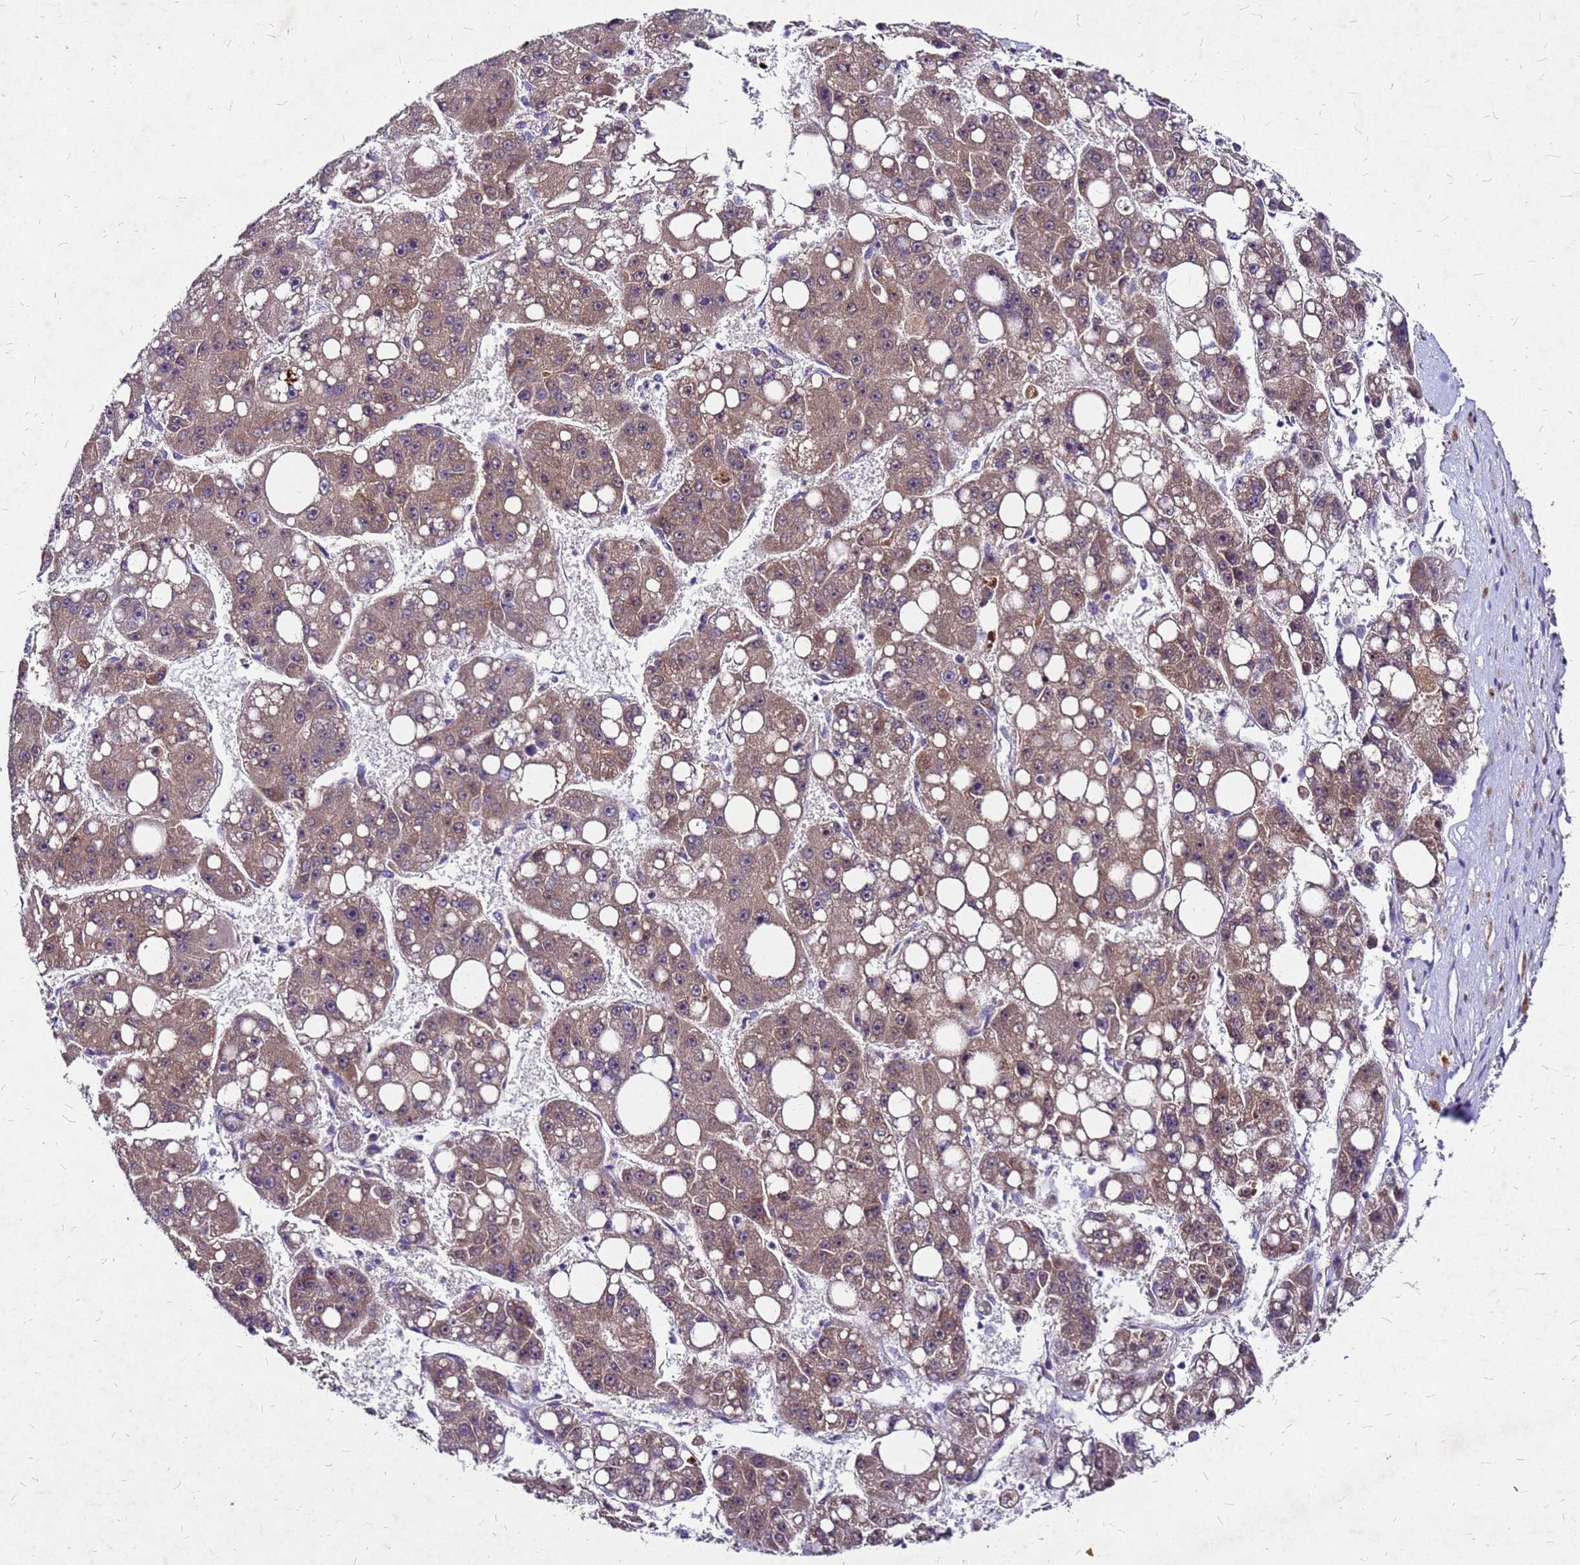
{"staining": {"intensity": "moderate", "quantity": ">75%", "location": "cytoplasmic/membranous"}, "tissue": "liver cancer", "cell_type": "Tumor cells", "image_type": "cancer", "snomed": [{"axis": "morphology", "description": "Carcinoma, Hepatocellular, NOS"}, {"axis": "topography", "description": "Liver"}], "caption": "A histopathology image of liver hepatocellular carcinoma stained for a protein demonstrates moderate cytoplasmic/membranous brown staining in tumor cells.", "gene": "DUSP23", "patient": {"sex": "female", "age": 61}}